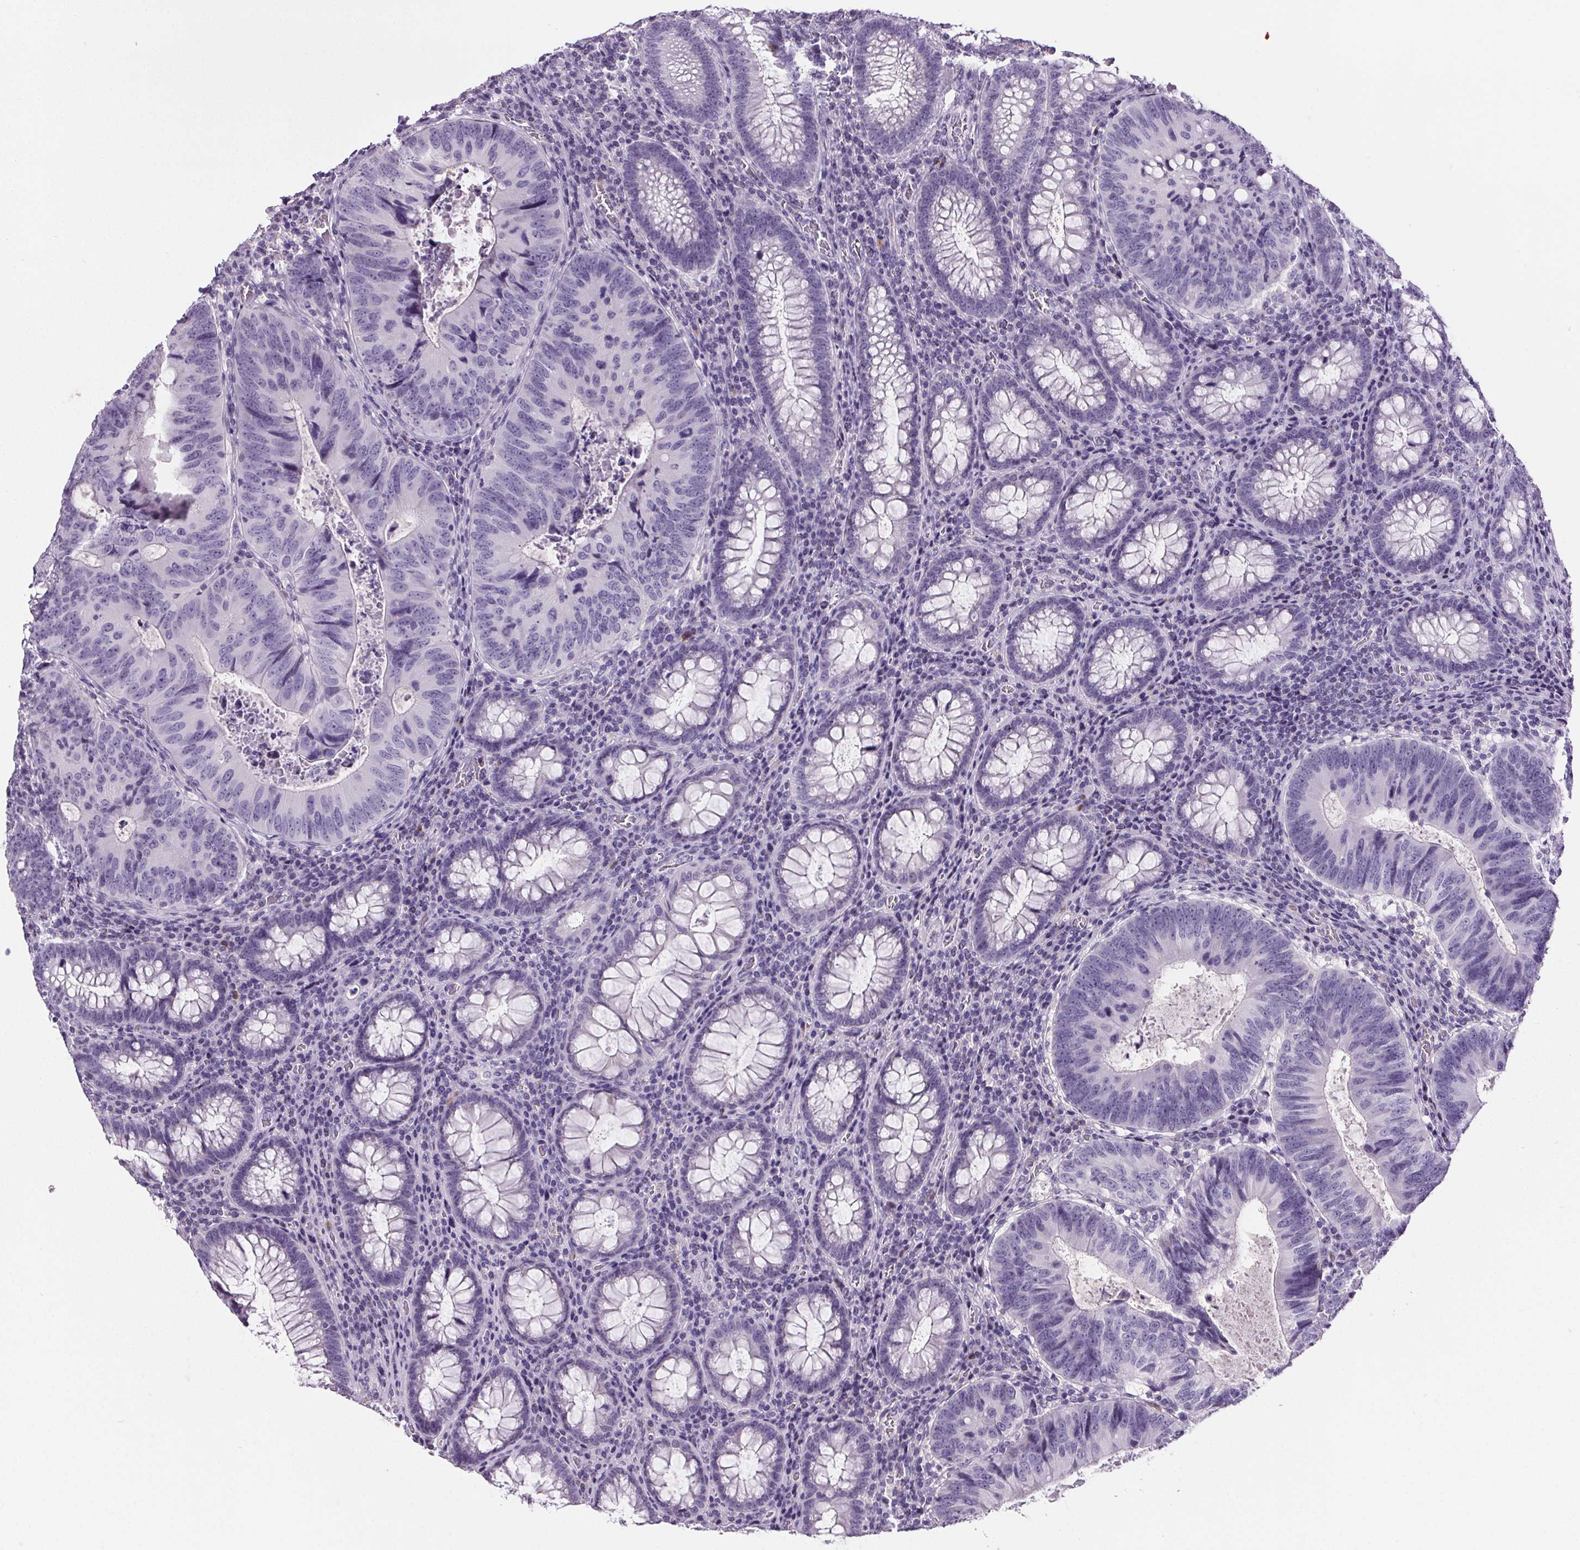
{"staining": {"intensity": "negative", "quantity": "none", "location": "none"}, "tissue": "colorectal cancer", "cell_type": "Tumor cells", "image_type": "cancer", "snomed": [{"axis": "morphology", "description": "Adenocarcinoma, NOS"}, {"axis": "topography", "description": "Colon"}], "caption": "The immunohistochemistry photomicrograph has no significant positivity in tumor cells of colorectal adenocarcinoma tissue.", "gene": "CD5L", "patient": {"sex": "male", "age": 67}}